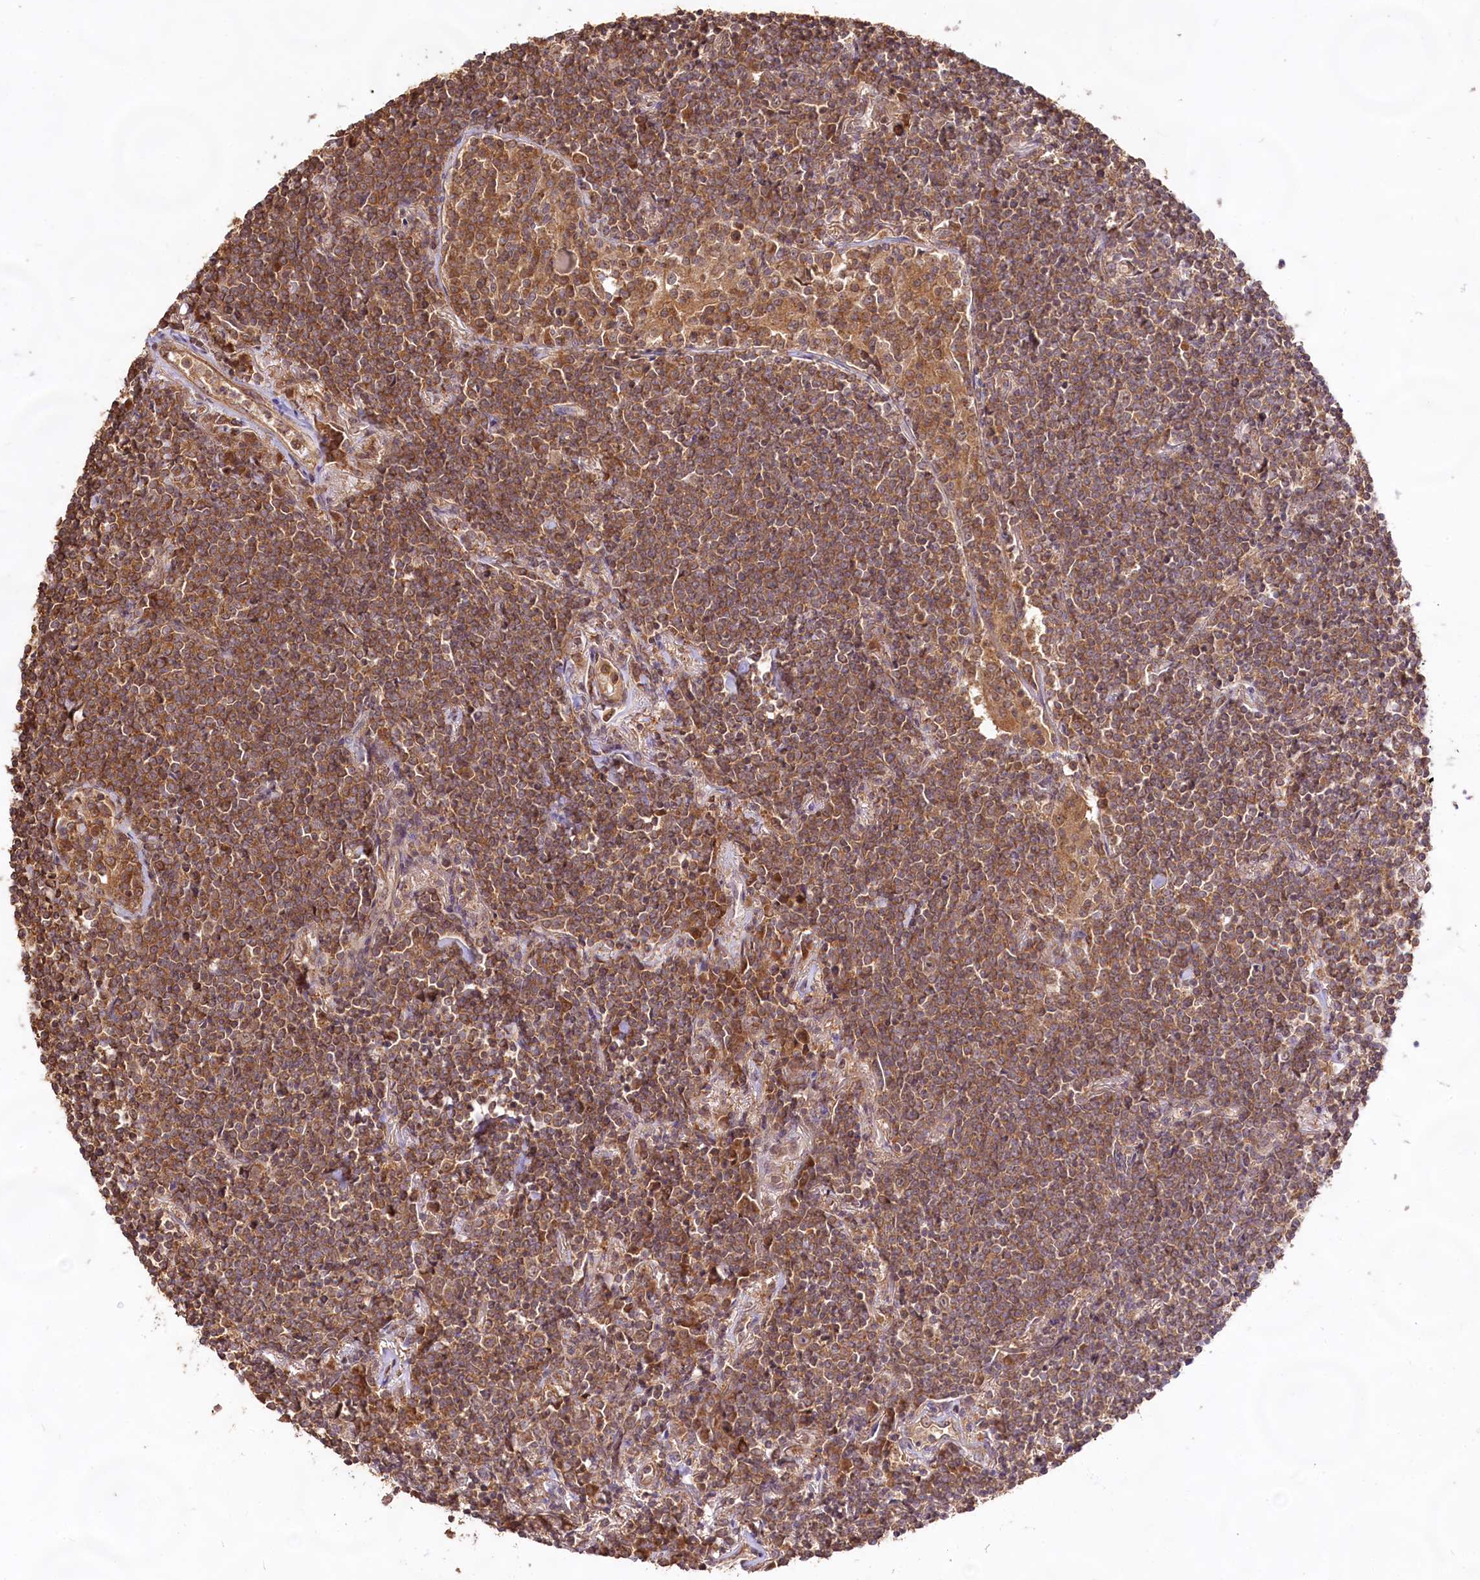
{"staining": {"intensity": "moderate", "quantity": ">75%", "location": "cytoplasmic/membranous,nuclear"}, "tissue": "lymphoma", "cell_type": "Tumor cells", "image_type": "cancer", "snomed": [{"axis": "morphology", "description": "Malignant lymphoma, non-Hodgkin's type, Low grade"}, {"axis": "topography", "description": "Lung"}], "caption": "Immunohistochemical staining of lymphoma displays moderate cytoplasmic/membranous and nuclear protein expression in about >75% of tumor cells.", "gene": "RRP8", "patient": {"sex": "female", "age": 71}}